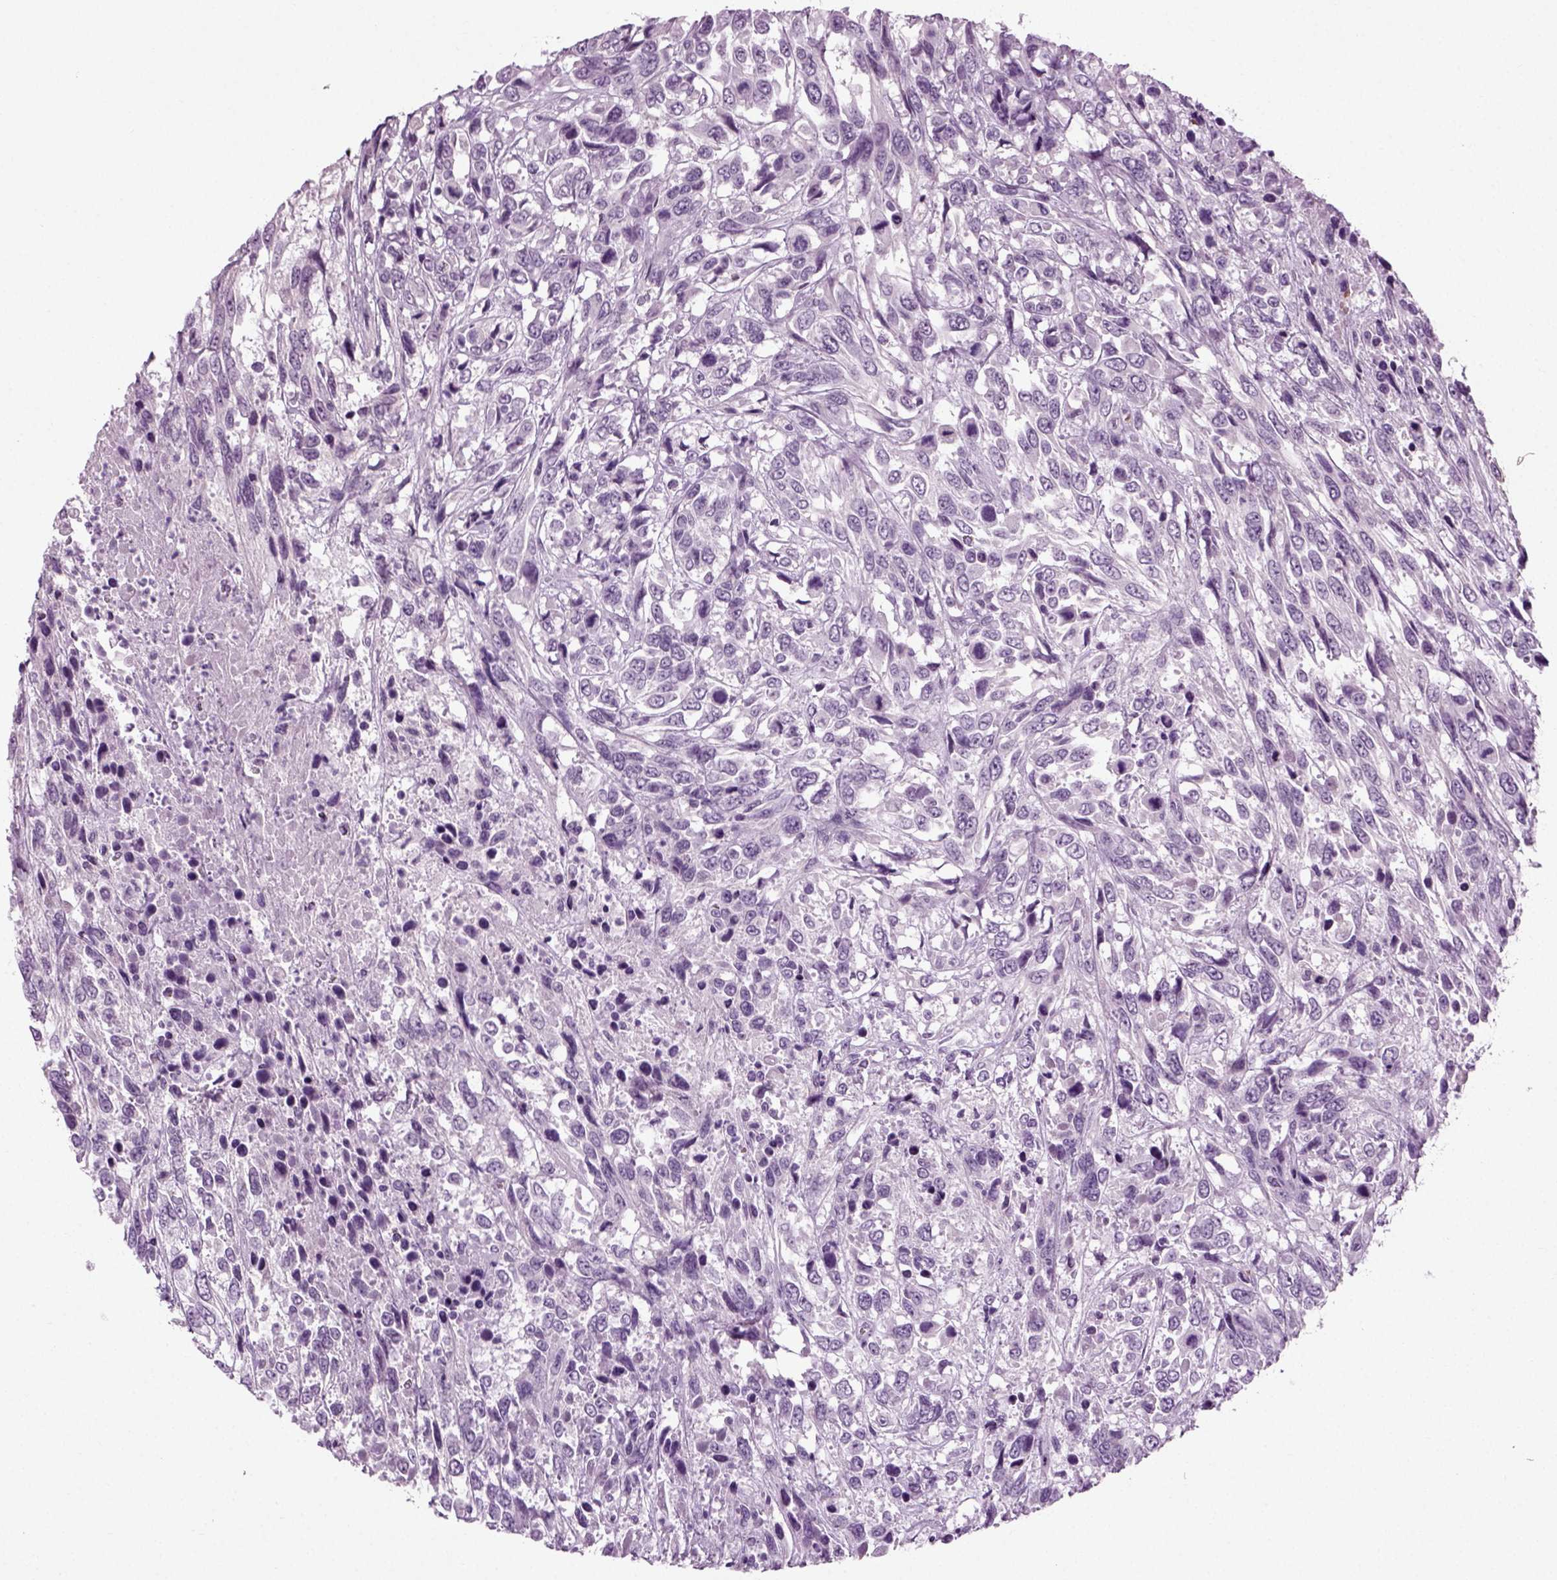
{"staining": {"intensity": "negative", "quantity": "none", "location": "none"}, "tissue": "urothelial cancer", "cell_type": "Tumor cells", "image_type": "cancer", "snomed": [{"axis": "morphology", "description": "Urothelial carcinoma, High grade"}, {"axis": "topography", "description": "Urinary bladder"}], "caption": "This is an immunohistochemistry (IHC) photomicrograph of human urothelial carcinoma (high-grade). There is no expression in tumor cells.", "gene": "ZC2HC1C", "patient": {"sex": "female", "age": 70}}